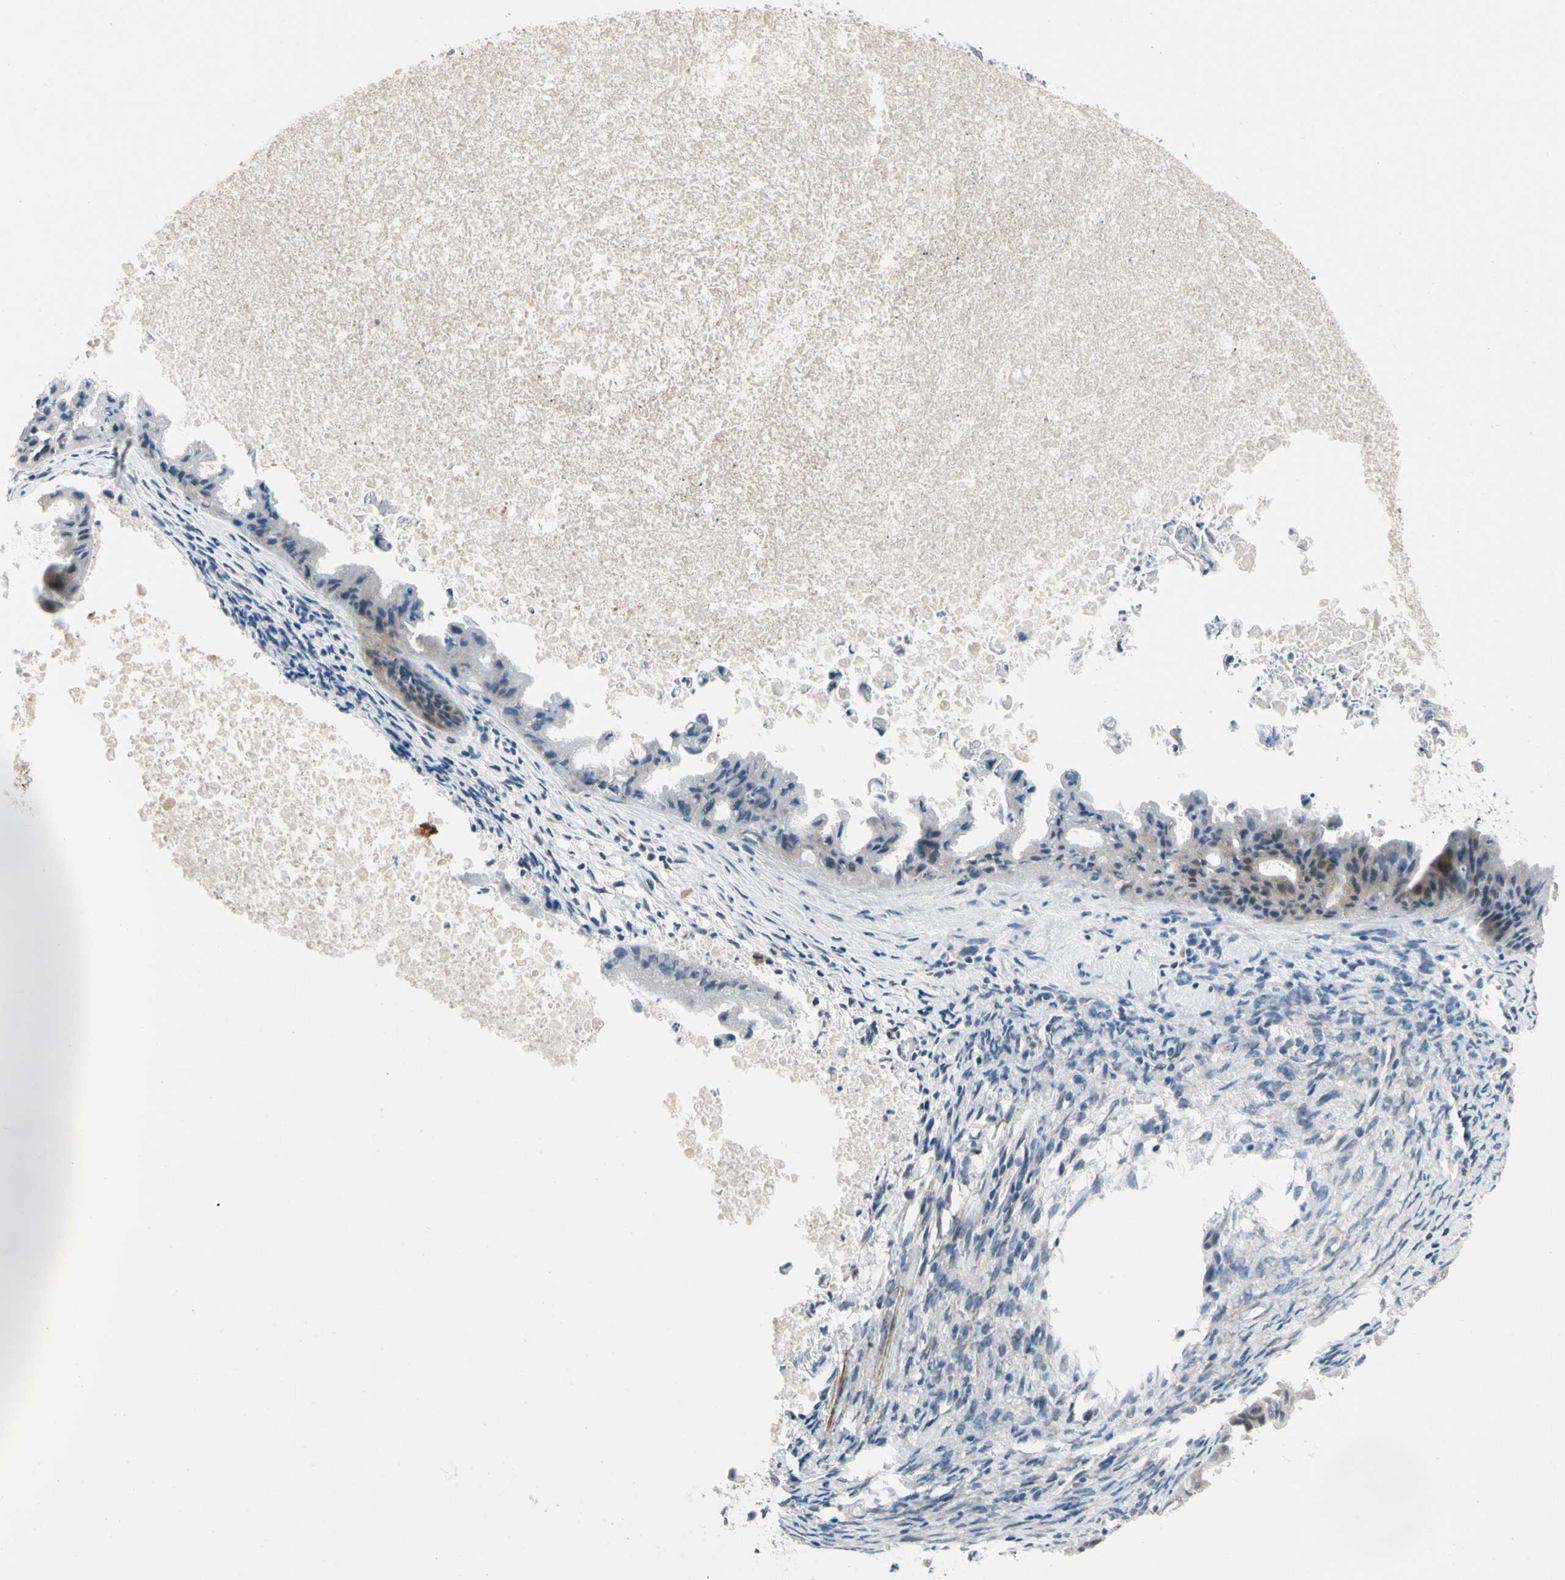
{"staining": {"intensity": "negative", "quantity": "none", "location": "none"}, "tissue": "ovarian cancer", "cell_type": "Tumor cells", "image_type": "cancer", "snomed": [{"axis": "morphology", "description": "Cystadenocarcinoma, mucinous, NOS"}, {"axis": "topography", "description": "Ovary"}], "caption": "Immunohistochemistry (IHC) histopathology image of neoplastic tissue: mucinous cystadenocarcinoma (ovarian) stained with DAB shows no significant protein positivity in tumor cells.", "gene": "SLC27A6", "patient": {"sex": "female", "age": 37}}